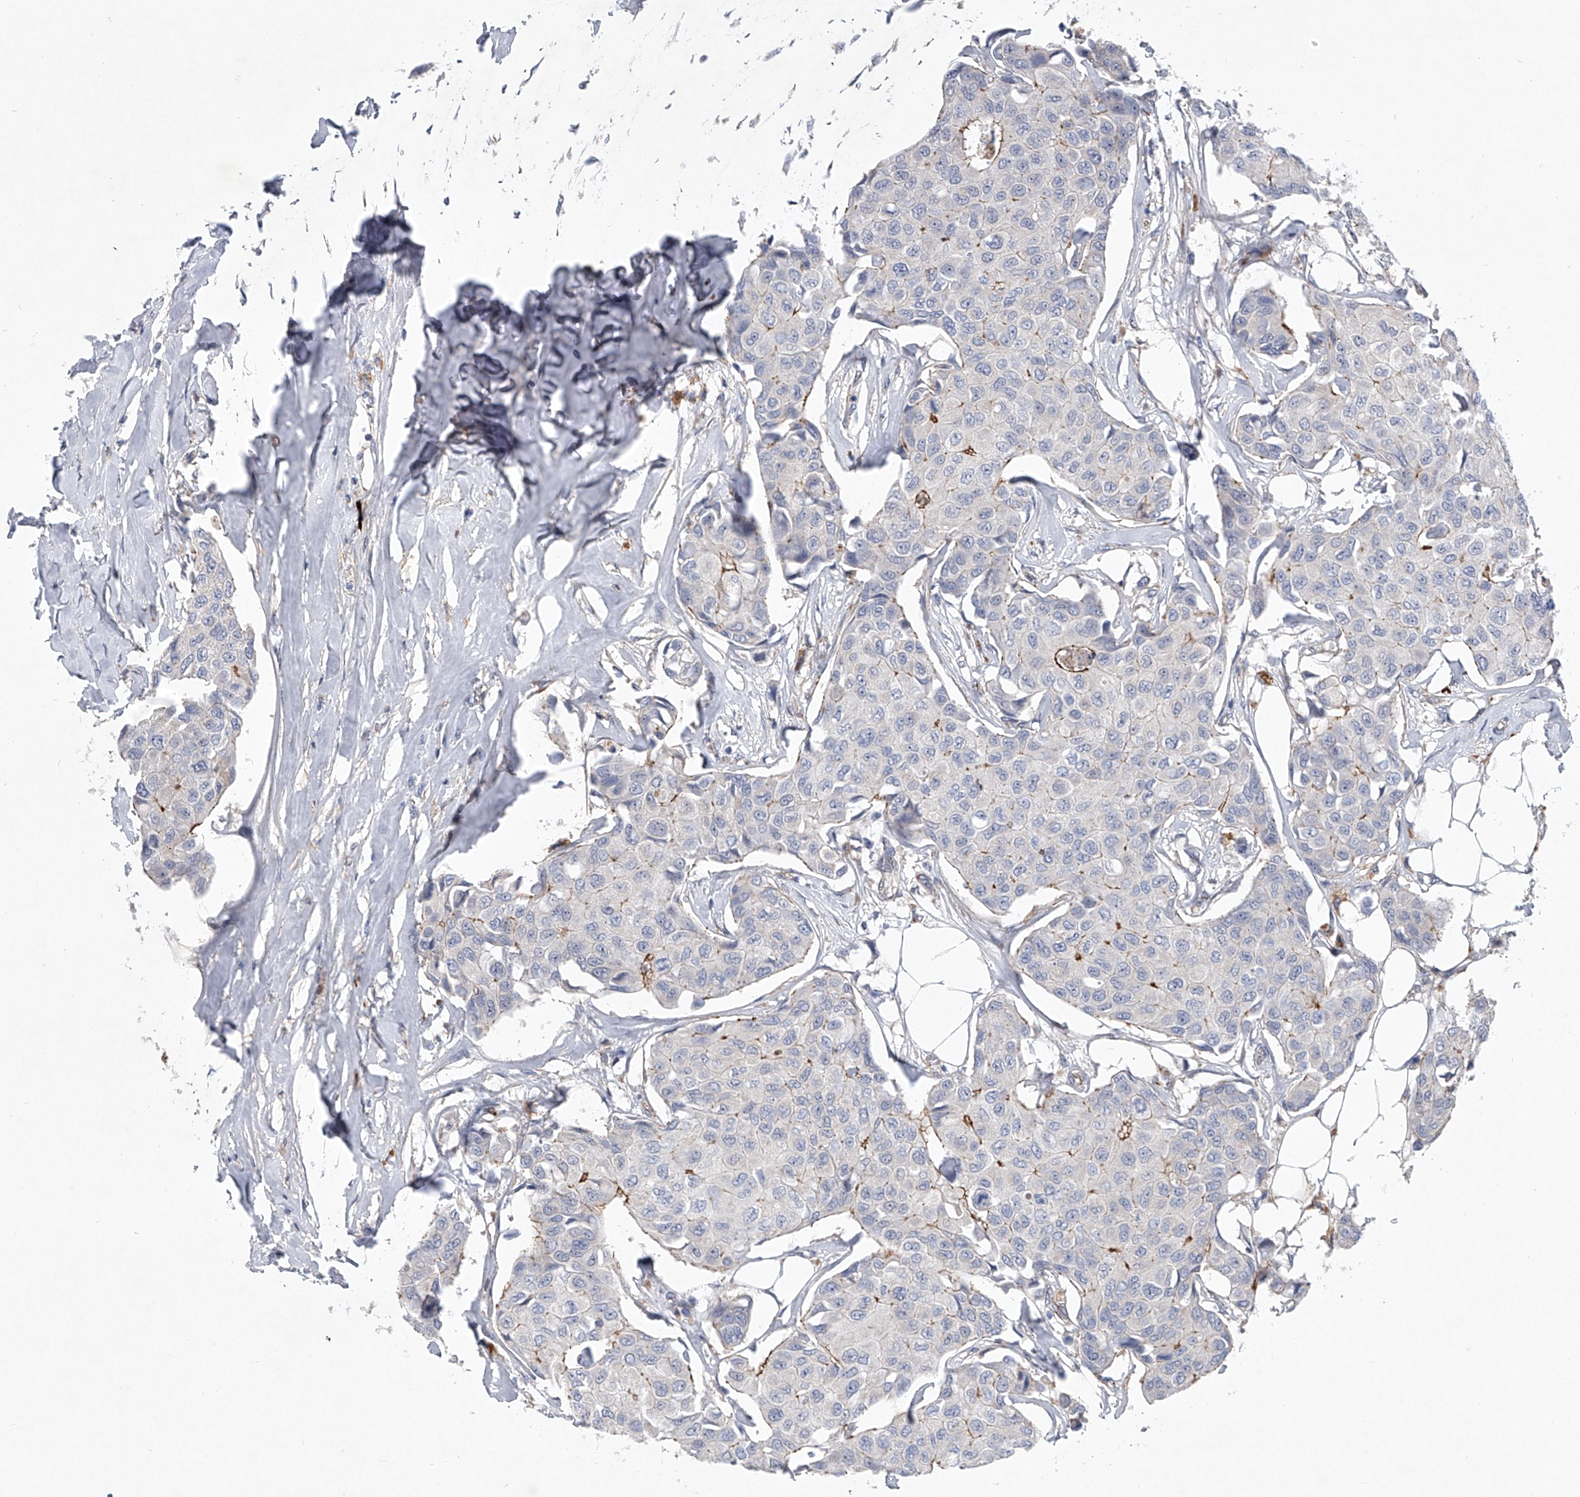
{"staining": {"intensity": "negative", "quantity": "none", "location": "none"}, "tissue": "breast cancer", "cell_type": "Tumor cells", "image_type": "cancer", "snomed": [{"axis": "morphology", "description": "Duct carcinoma"}, {"axis": "topography", "description": "Breast"}], "caption": "The IHC histopathology image has no significant positivity in tumor cells of breast cancer (intraductal carcinoma) tissue.", "gene": "MINDY4", "patient": {"sex": "female", "age": 80}}